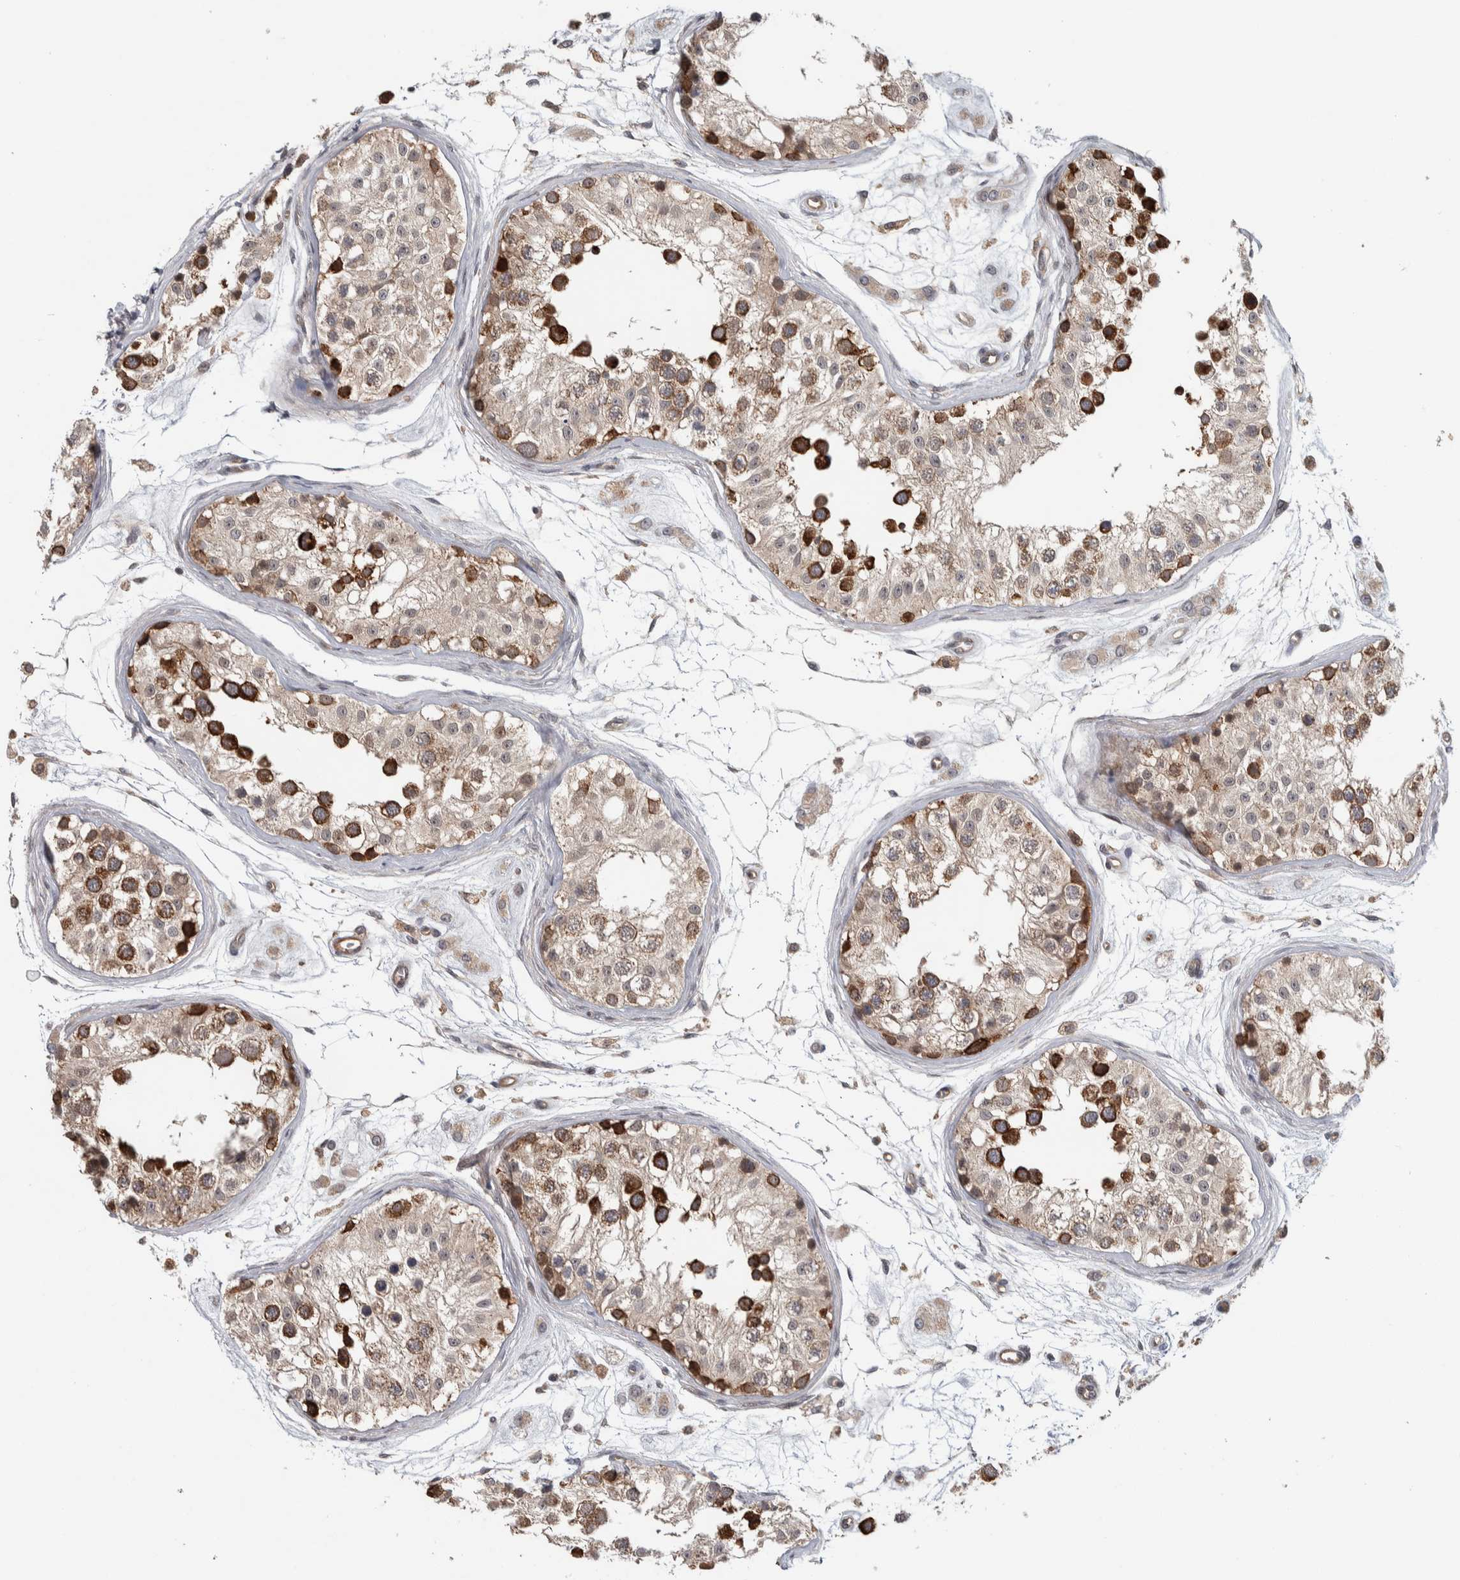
{"staining": {"intensity": "strong", "quantity": ">75%", "location": "cytoplasmic/membranous"}, "tissue": "testis", "cell_type": "Cells in seminiferous ducts", "image_type": "normal", "snomed": [{"axis": "morphology", "description": "Normal tissue, NOS"}, {"axis": "morphology", "description": "Adenocarcinoma, metastatic, NOS"}, {"axis": "topography", "description": "Testis"}], "caption": "DAB immunohistochemical staining of benign human testis shows strong cytoplasmic/membranous protein positivity in approximately >75% of cells in seminiferous ducts. (Stains: DAB in brown, nuclei in blue, Microscopy: brightfield microscopy at high magnification).", "gene": "TBC1D31", "patient": {"sex": "male", "age": 26}}